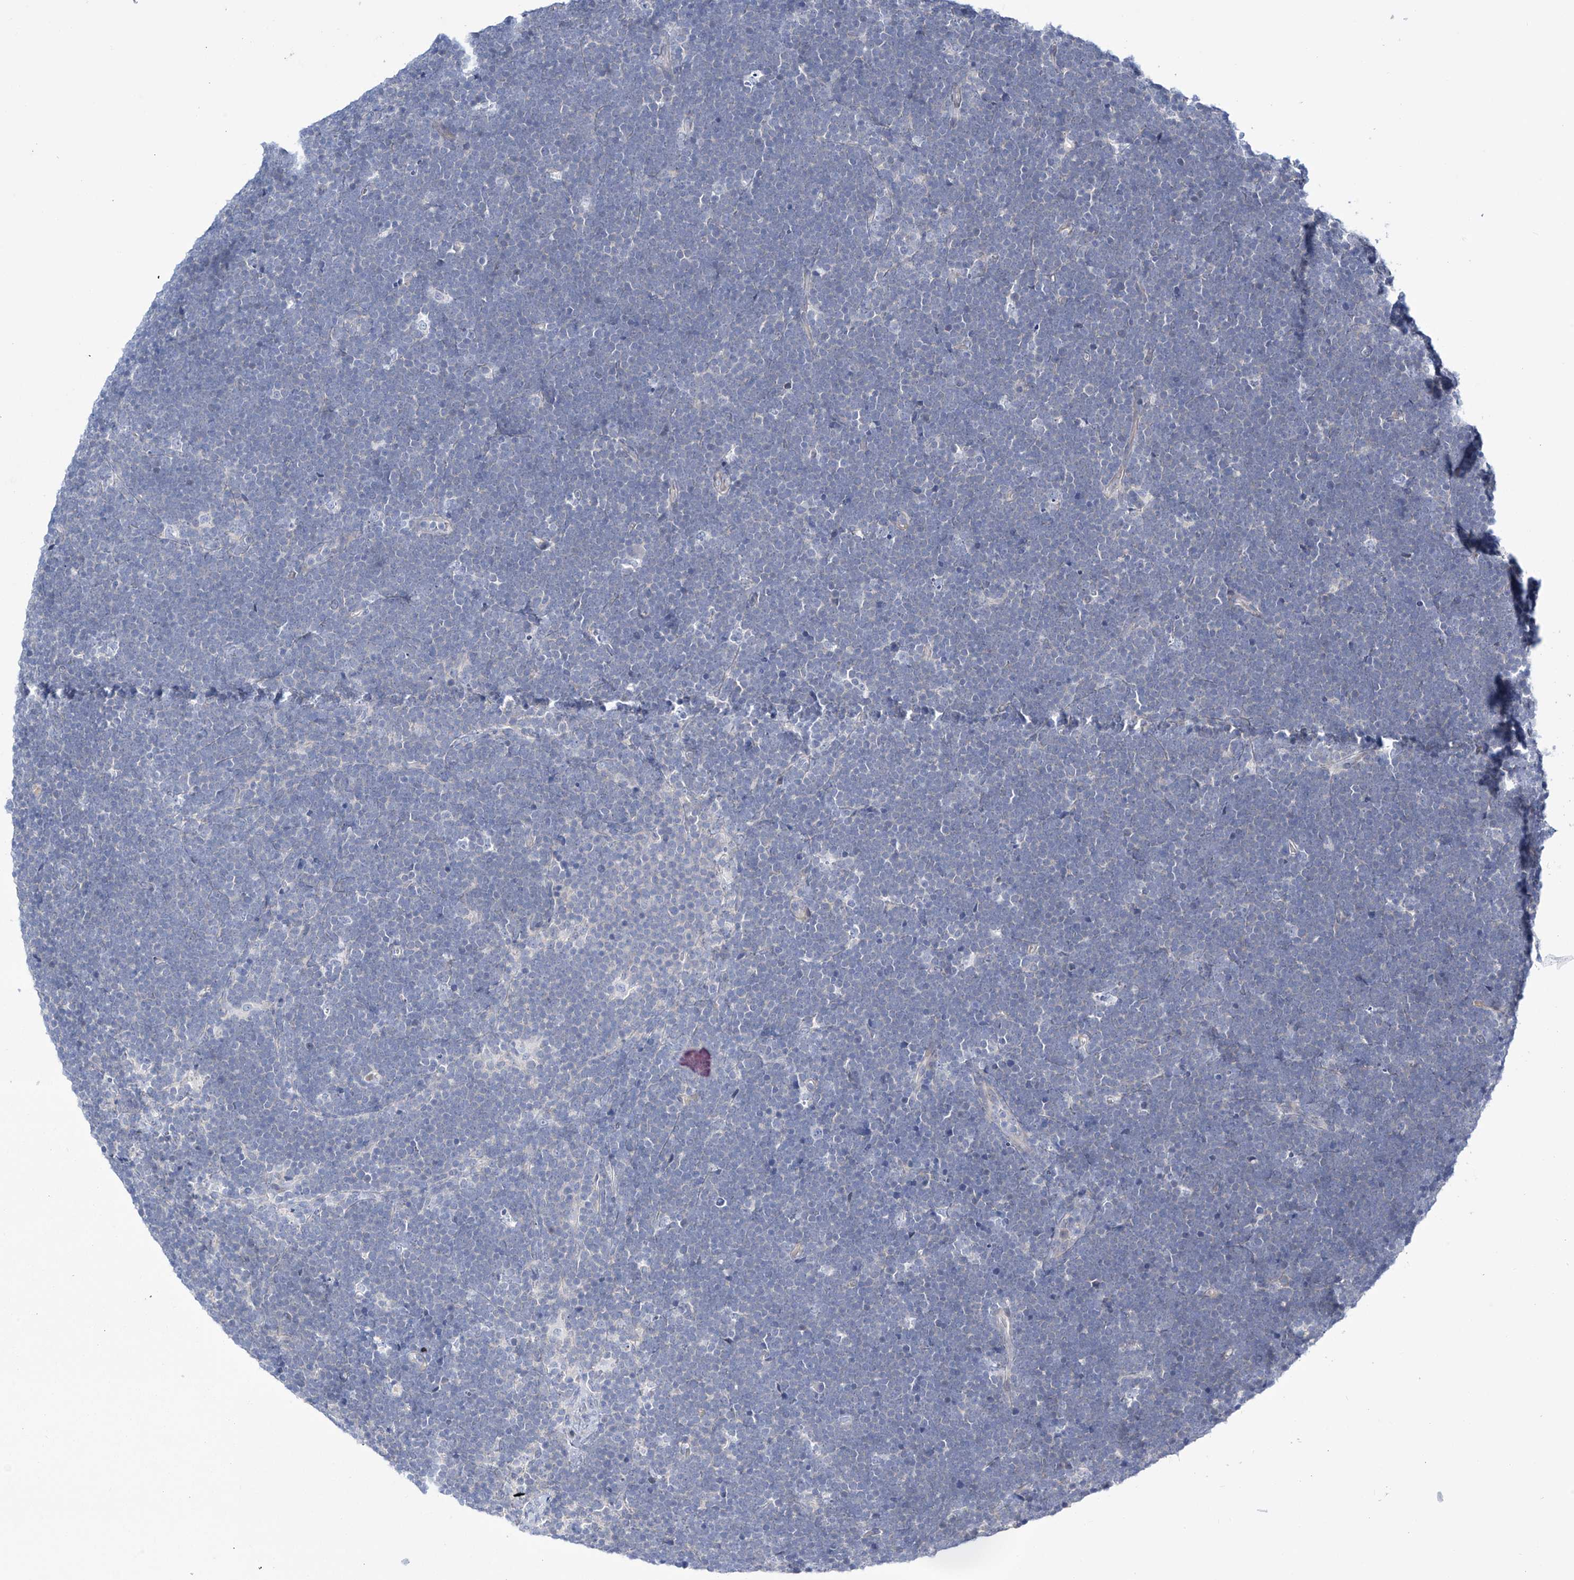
{"staining": {"intensity": "negative", "quantity": "none", "location": "none"}, "tissue": "lymphoma", "cell_type": "Tumor cells", "image_type": "cancer", "snomed": [{"axis": "morphology", "description": "Malignant lymphoma, non-Hodgkin's type, High grade"}, {"axis": "topography", "description": "Lymph node"}], "caption": "High power microscopy image of an immunohistochemistry (IHC) image of high-grade malignant lymphoma, non-Hodgkin's type, revealing no significant positivity in tumor cells.", "gene": "TRIM60", "patient": {"sex": "male", "age": 13}}